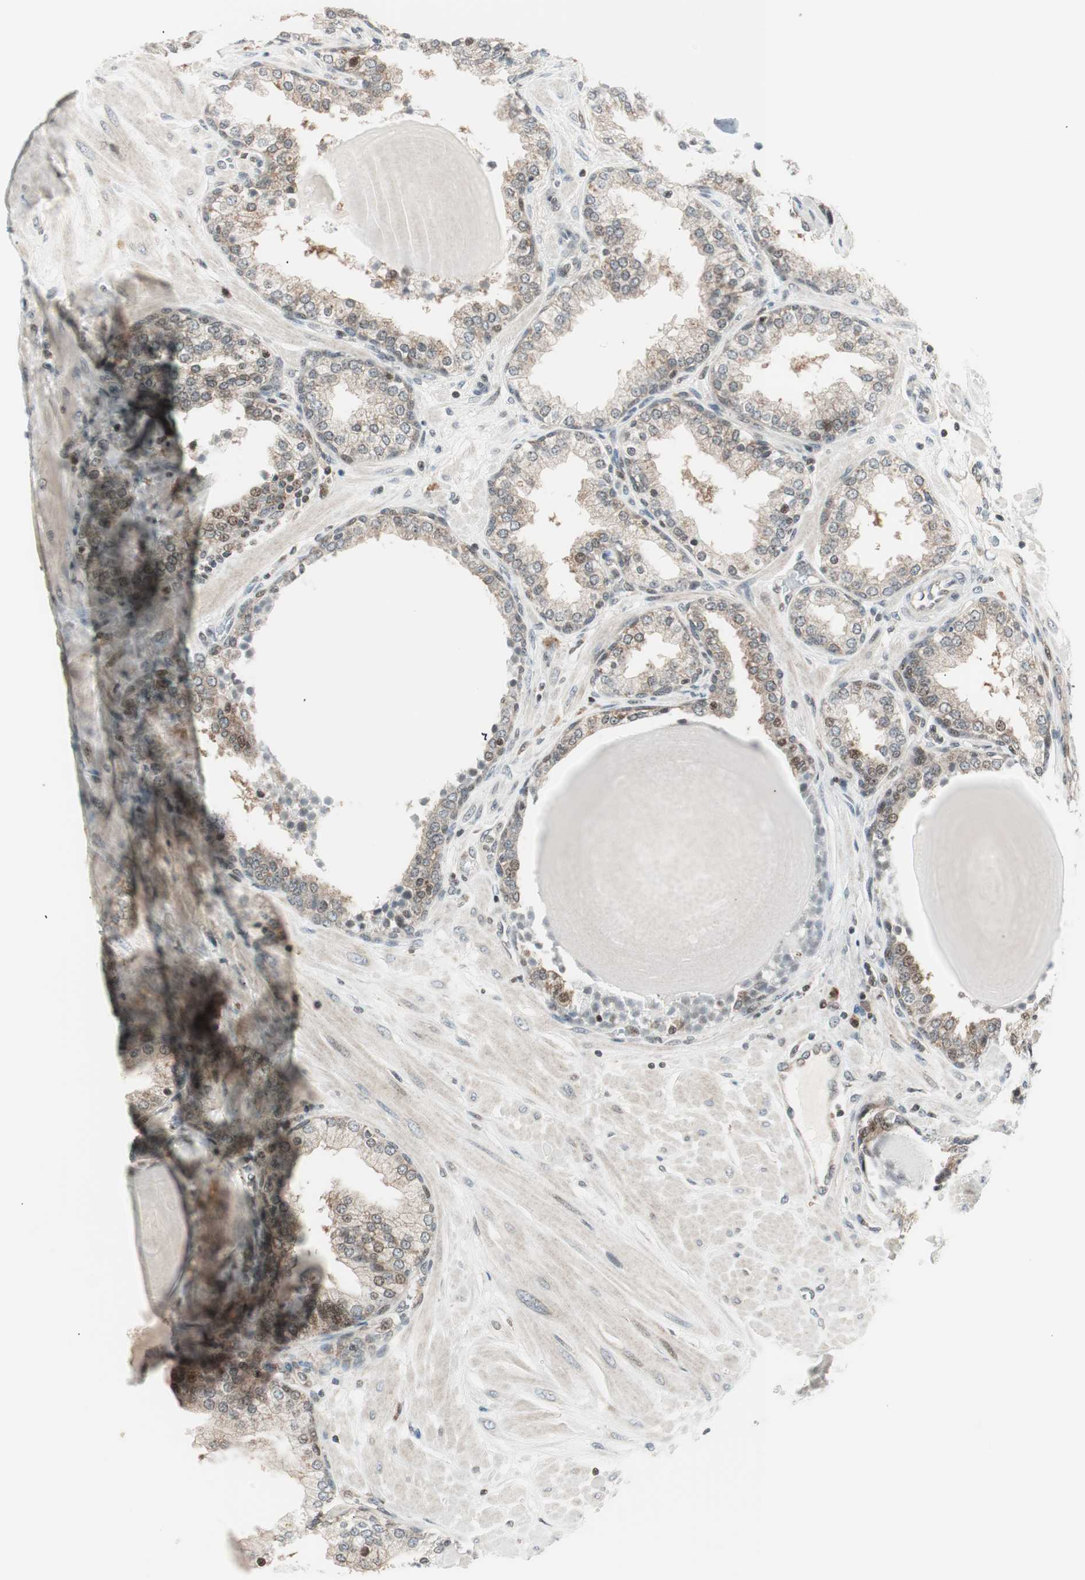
{"staining": {"intensity": "weak", "quantity": ">75%", "location": "cytoplasmic/membranous"}, "tissue": "prostate", "cell_type": "Glandular cells", "image_type": "normal", "snomed": [{"axis": "morphology", "description": "Normal tissue, NOS"}, {"axis": "topography", "description": "Prostate"}], "caption": "Glandular cells show weak cytoplasmic/membranous expression in about >75% of cells in benign prostate.", "gene": "TPT1", "patient": {"sex": "male", "age": 51}}